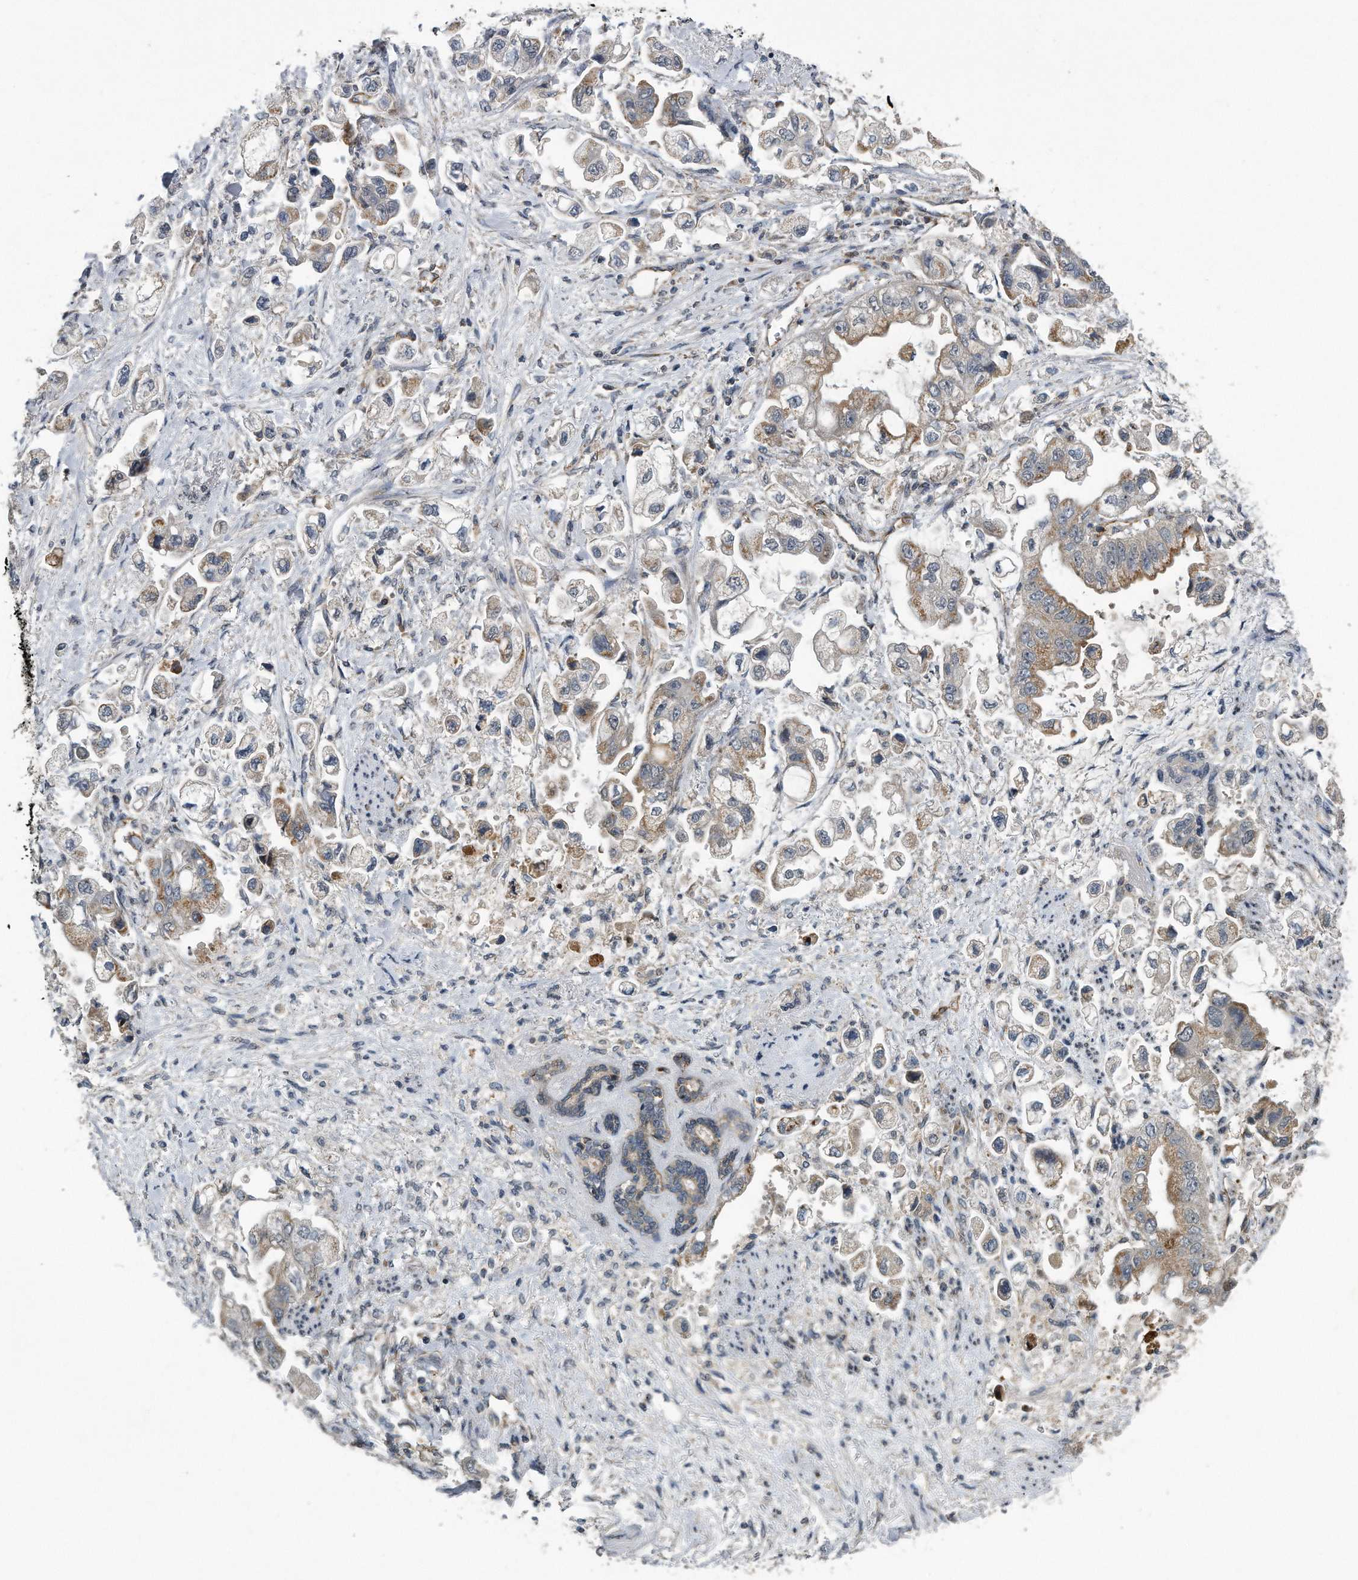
{"staining": {"intensity": "weak", "quantity": ">75%", "location": "cytoplasmic/membranous"}, "tissue": "stomach cancer", "cell_type": "Tumor cells", "image_type": "cancer", "snomed": [{"axis": "morphology", "description": "Adenocarcinoma, NOS"}, {"axis": "topography", "description": "Stomach"}], "caption": "The histopathology image exhibits staining of adenocarcinoma (stomach), revealing weak cytoplasmic/membranous protein positivity (brown color) within tumor cells. The staining was performed using DAB (3,3'-diaminobenzidine) to visualize the protein expression in brown, while the nuclei were stained in blue with hematoxylin (Magnification: 20x).", "gene": "LYRM4", "patient": {"sex": "male", "age": 62}}